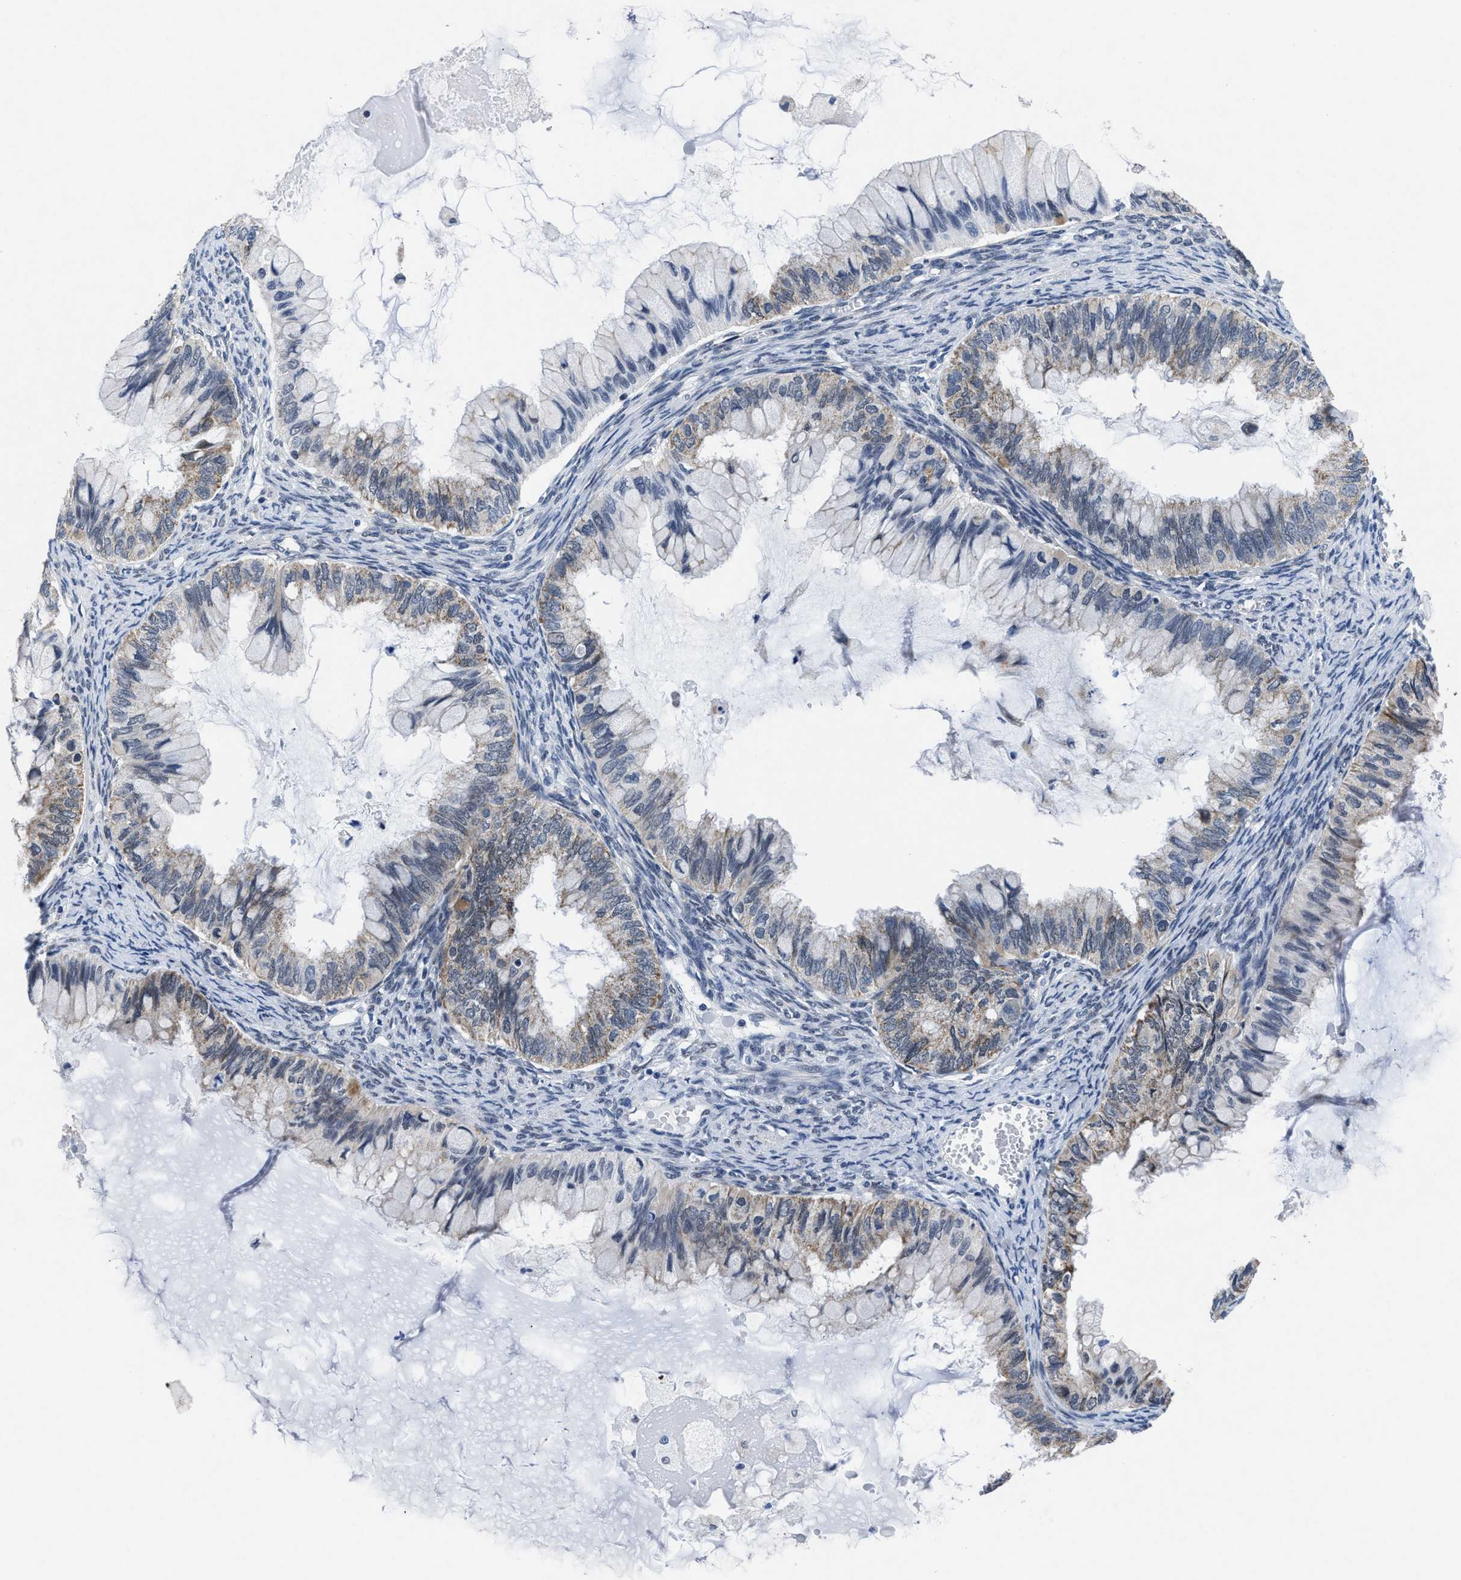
{"staining": {"intensity": "weak", "quantity": "25%-75%", "location": "cytoplasmic/membranous"}, "tissue": "ovarian cancer", "cell_type": "Tumor cells", "image_type": "cancer", "snomed": [{"axis": "morphology", "description": "Cystadenocarcinoma, mucinous, NOS"}, {"axis": "topography", "description": "Ovary"}], "caption": "Human ovarian mucinous cystadenocarcinoma stained with a protein marker shows weak staining in tumor cells.", "gene": "ID3", "patient": {"sex": "female", "age": 80}}